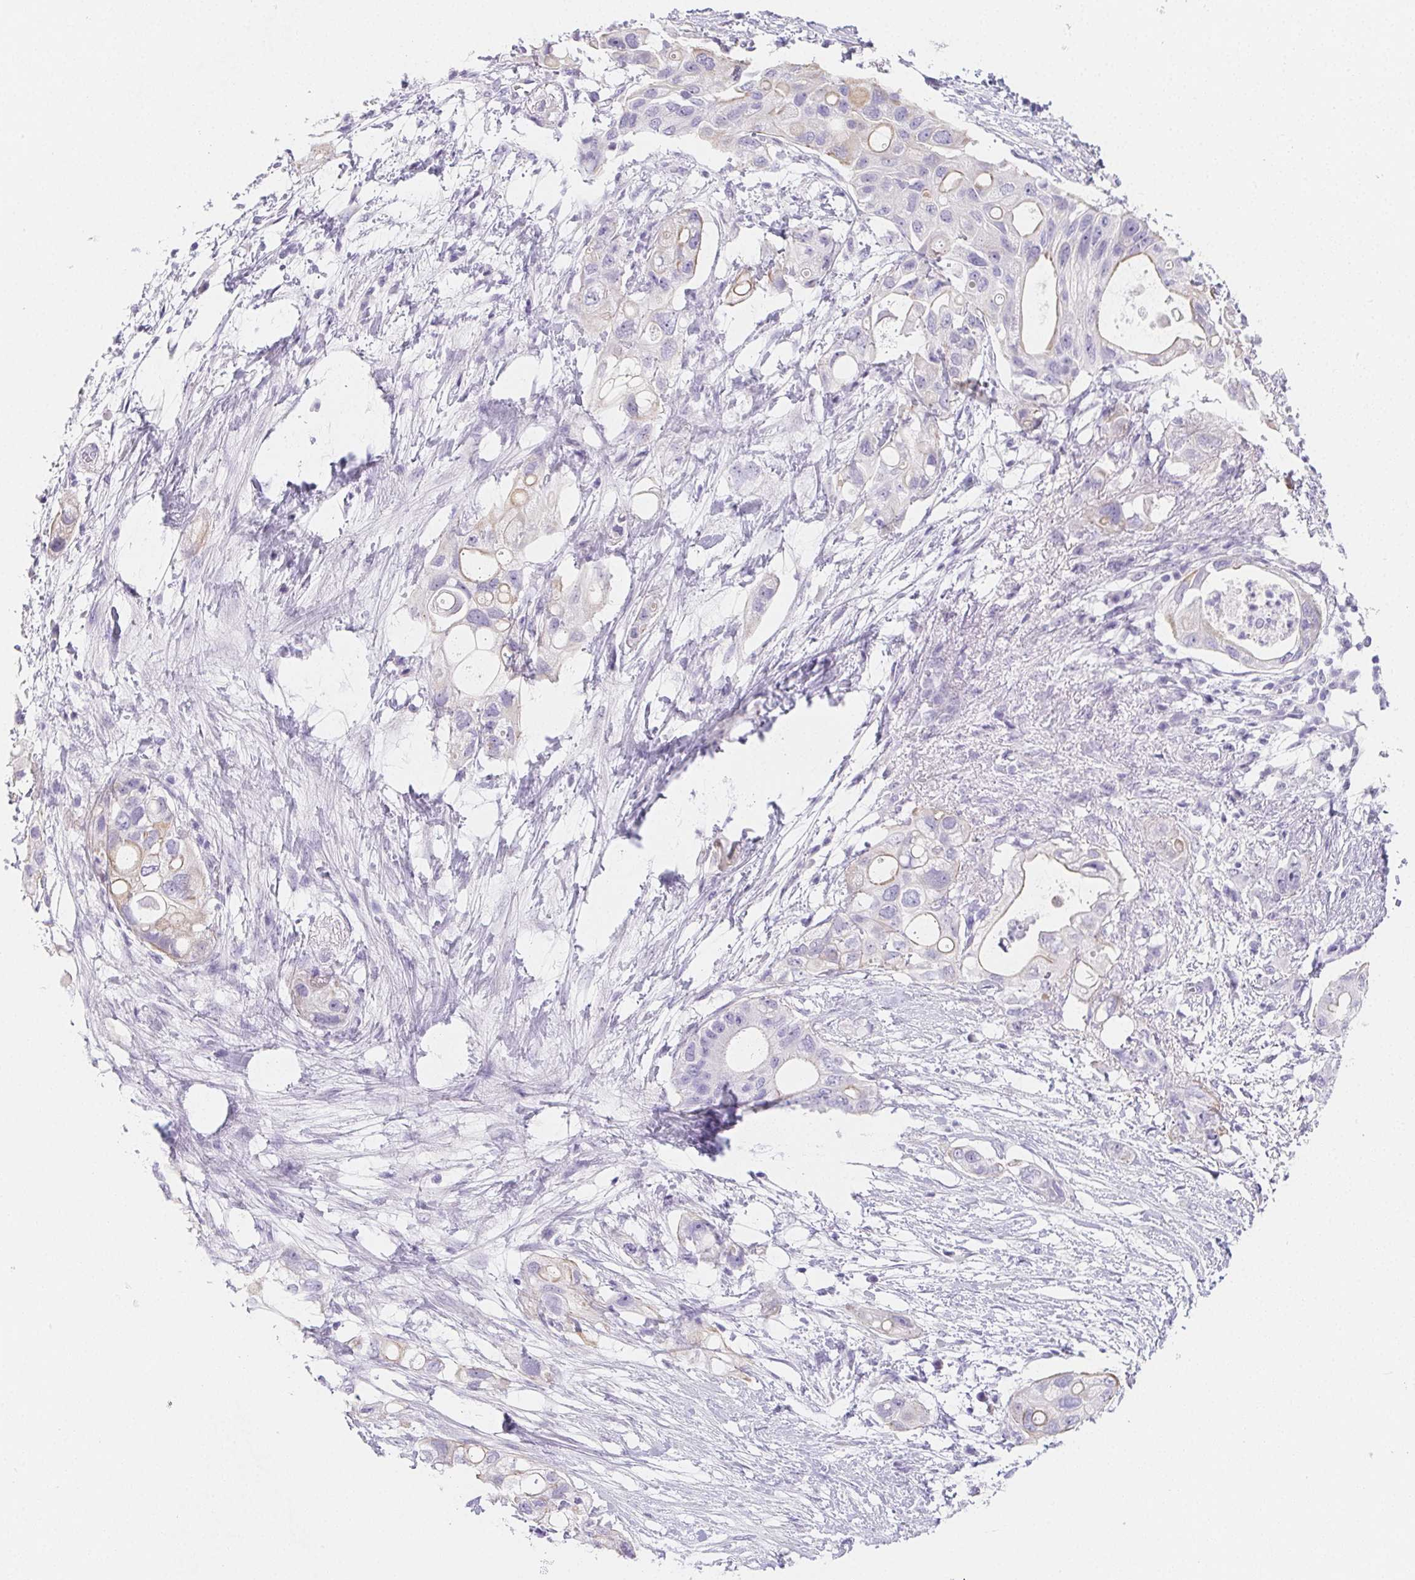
{"staining": {"intensity": "negative", "quantity": "none", "location": "none"}, "tissue": "pancreatic cancer", "cell_type": "Tumor cells", "image_type": "cancer", "snomed": [{"axis": "morphology", "description": "Adenocarcinoma, NOS"}, {"axis": "topography", "description": "Pancreas"}], "caption": "Adenocarcinoma (pancreatic) was stained to show a protein in brown. There is no significant positivity in tumor cells.", "gene": "ZBBX", "patient": {"sex": "female", "age": 72}}